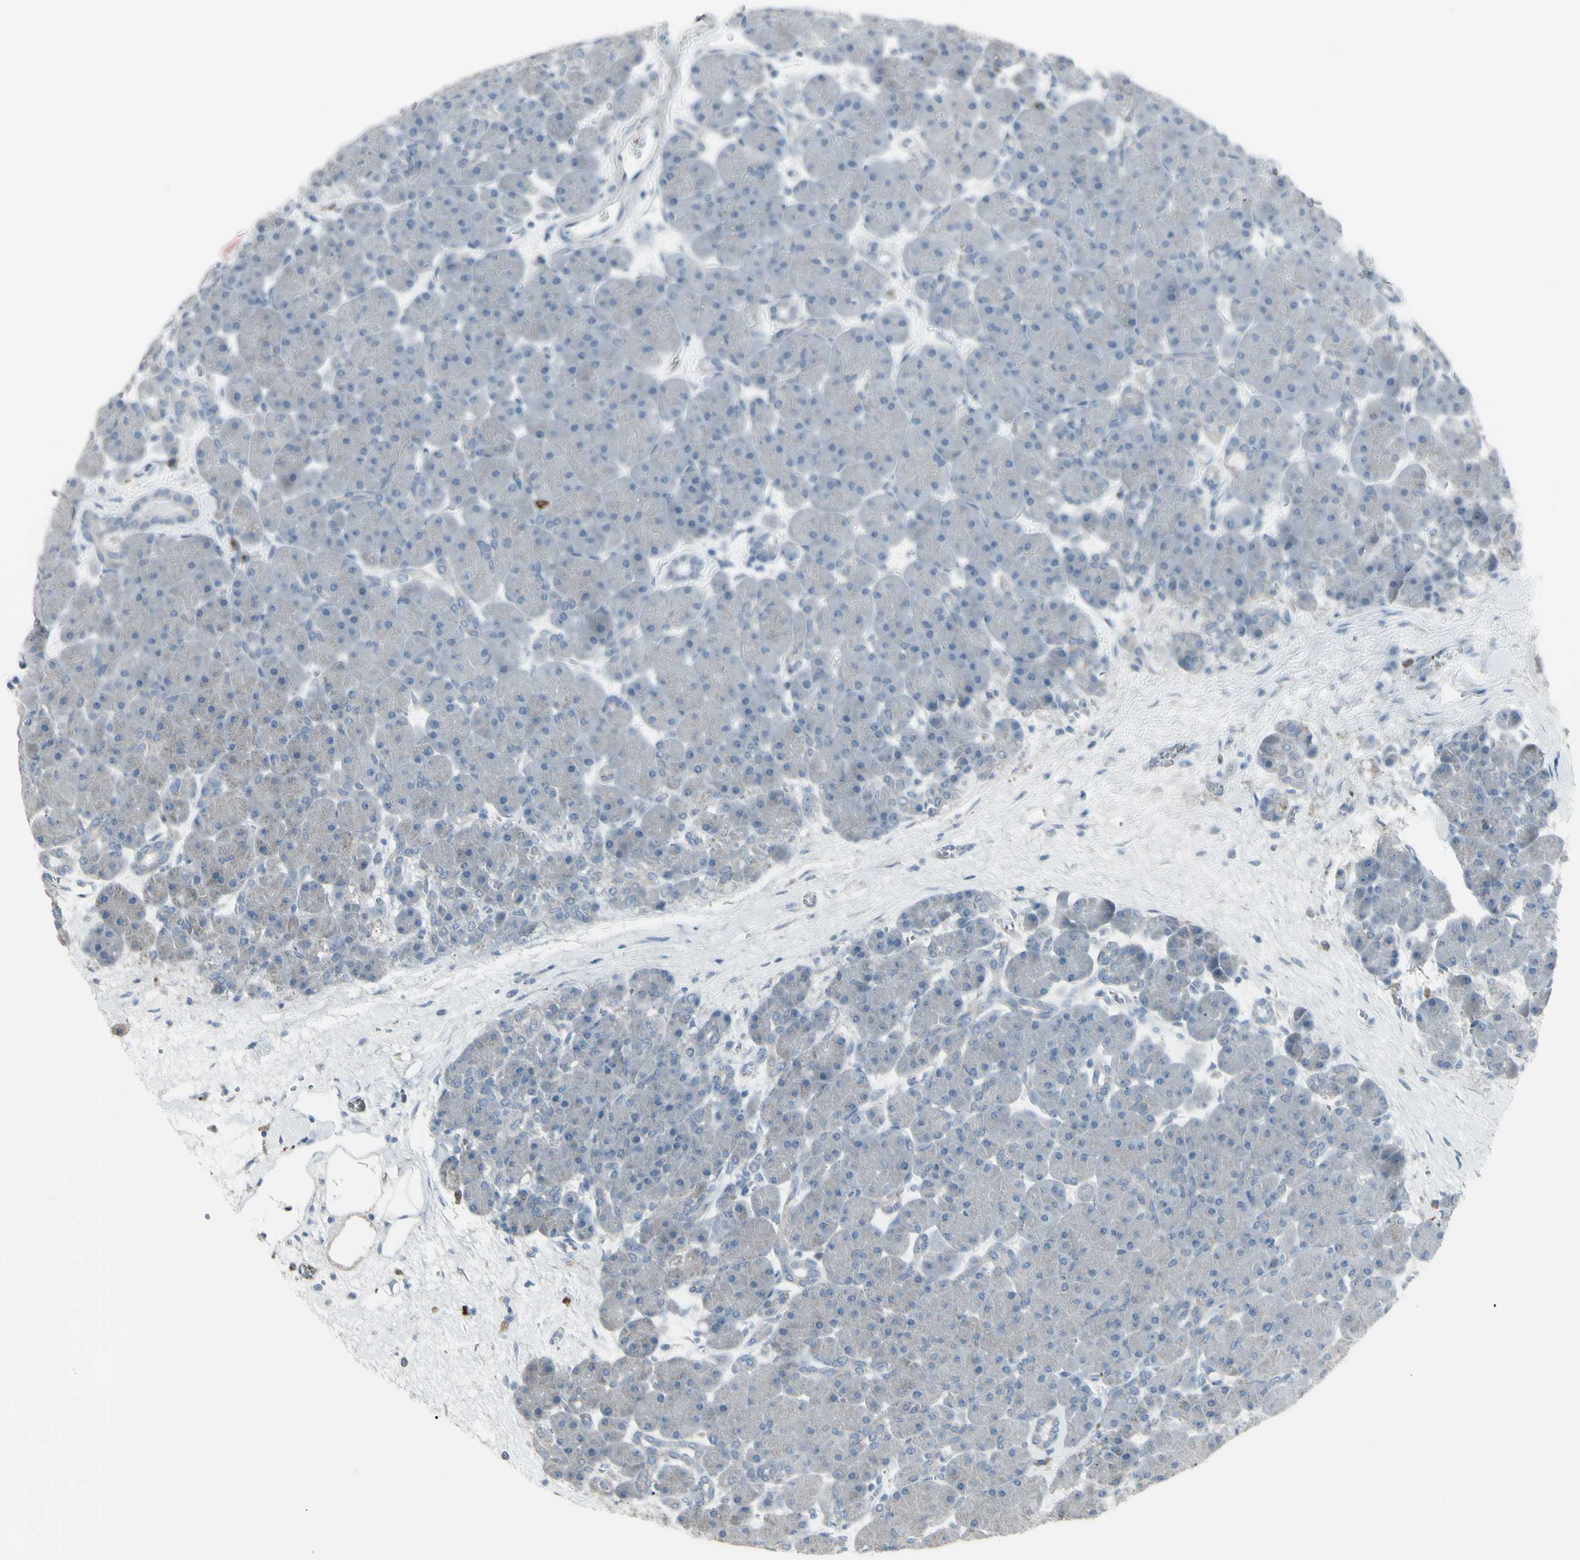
{"staining": {"intensity": "negative", "quantity": "none", "location": "none"}, "tissue": "pancreas", "cell_type": "Exocrine glandular cells", "image_type": "normal", "snomed": [{"axis": "morphology", "description": "Normal tissue, NOS"}, {"axis": "topography", "description": "Pancreas"}], "caption": "Histopathology image shows no significant protein expression in exocrine glandular cells of normal pancreas. The staining was performed using DAB to visualize the protein expression in brown, while the nuclei were stained in blue with hematoxylin (Magnification: 20x).", "gene": "CD79B", "patient": {"sex": "male", "age": 66}}